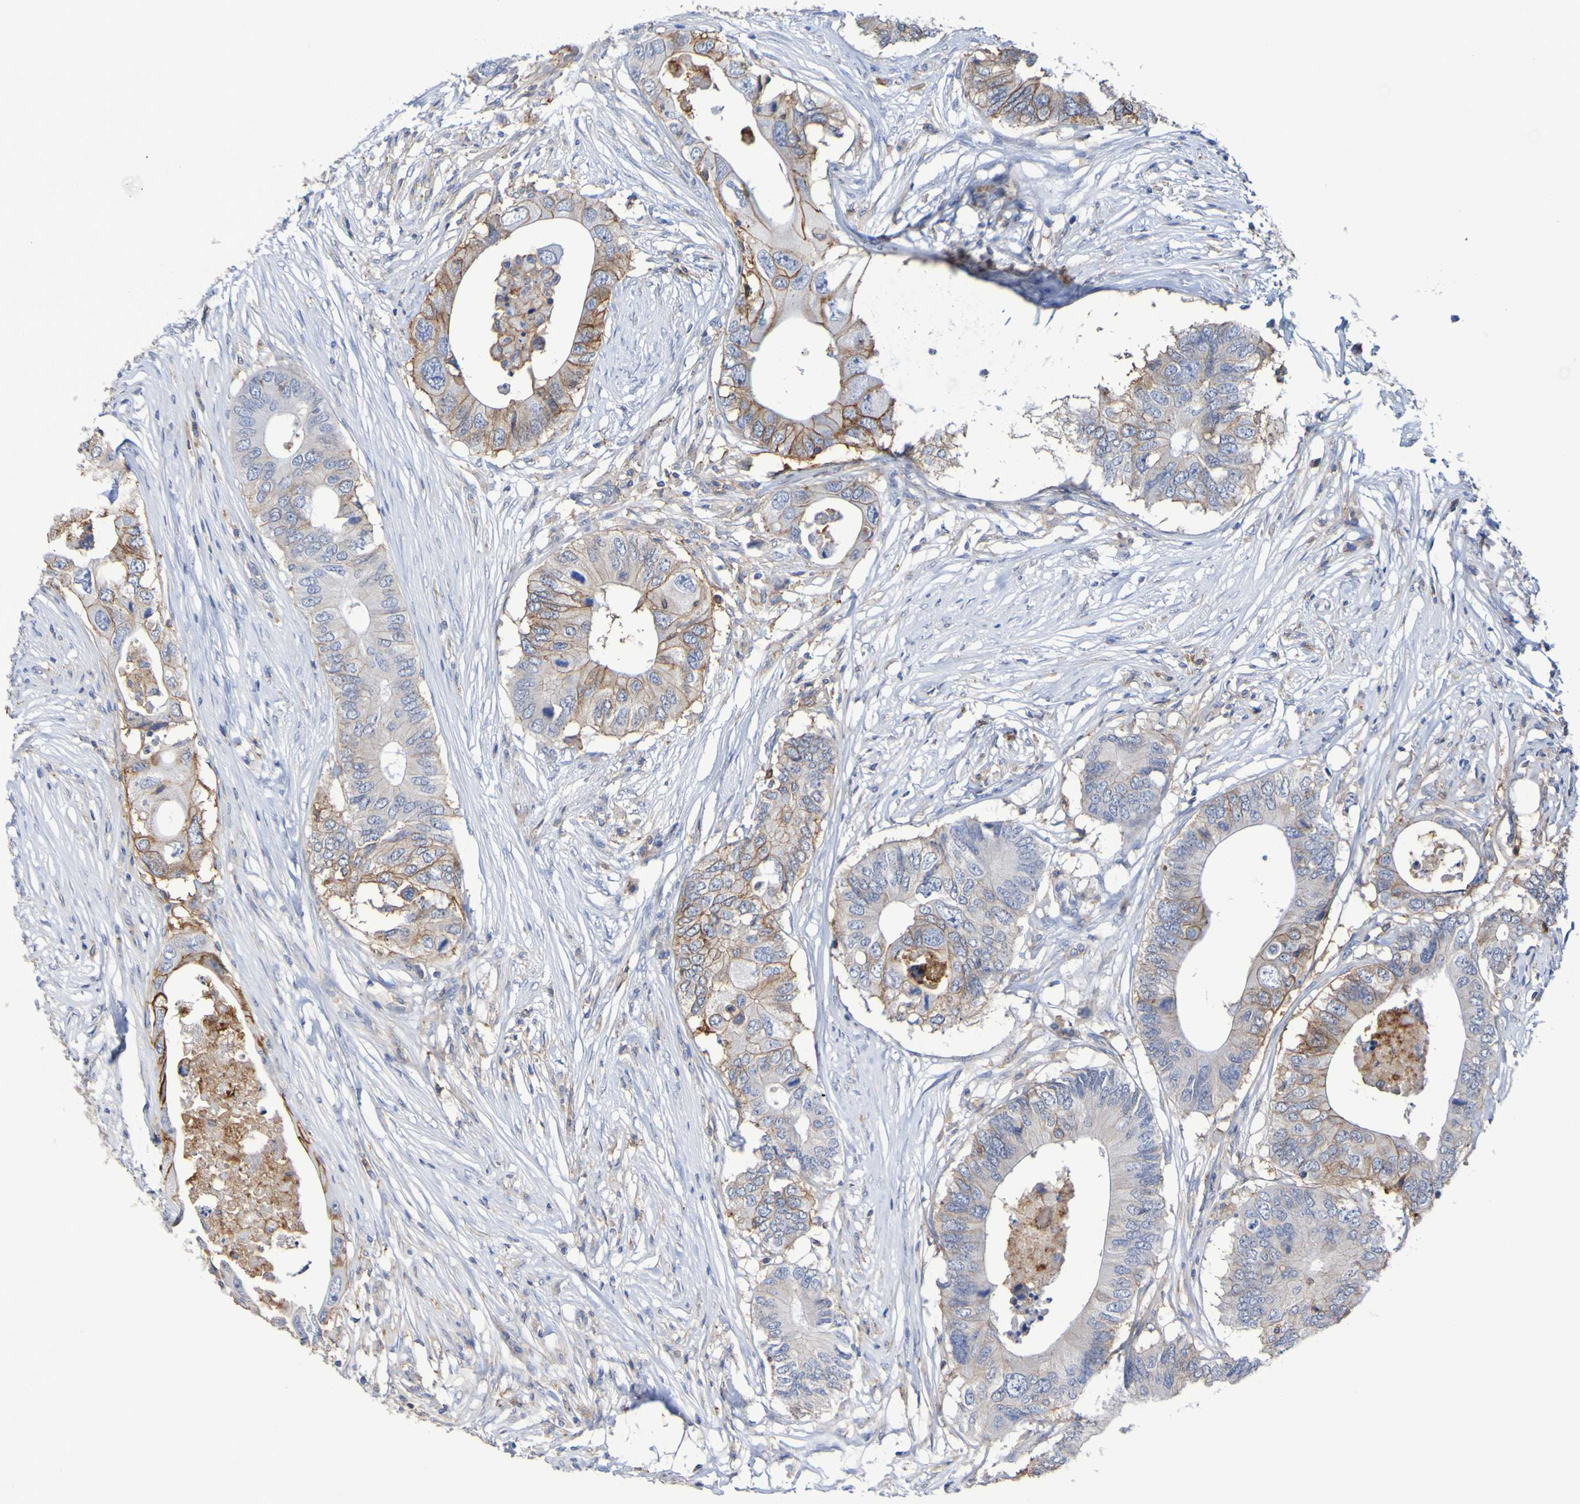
{"staining": {"intensity": "moderate", "quantity": "25%-75%", "location": "cytoplasmic/membranous"}, "tissue": "colorectal cancer", "cell_type": "Tumor cells", "image_type": "cancer", "snomed": [{"axis": "morphology", "description": "Adenocarcinoma, NOS"}, {"axis": "topography", "description": "Colon"}], "caption": "The histopathology image shows immunohistochemical staining of colorectal cancer (adenocarcinoma). There is moderate cytoplasmic/membranous expression is seen in about 25%-75% of tumor cells.", "gene": "SLC3A2", "patient": {"sex": "male", "age": 71}}